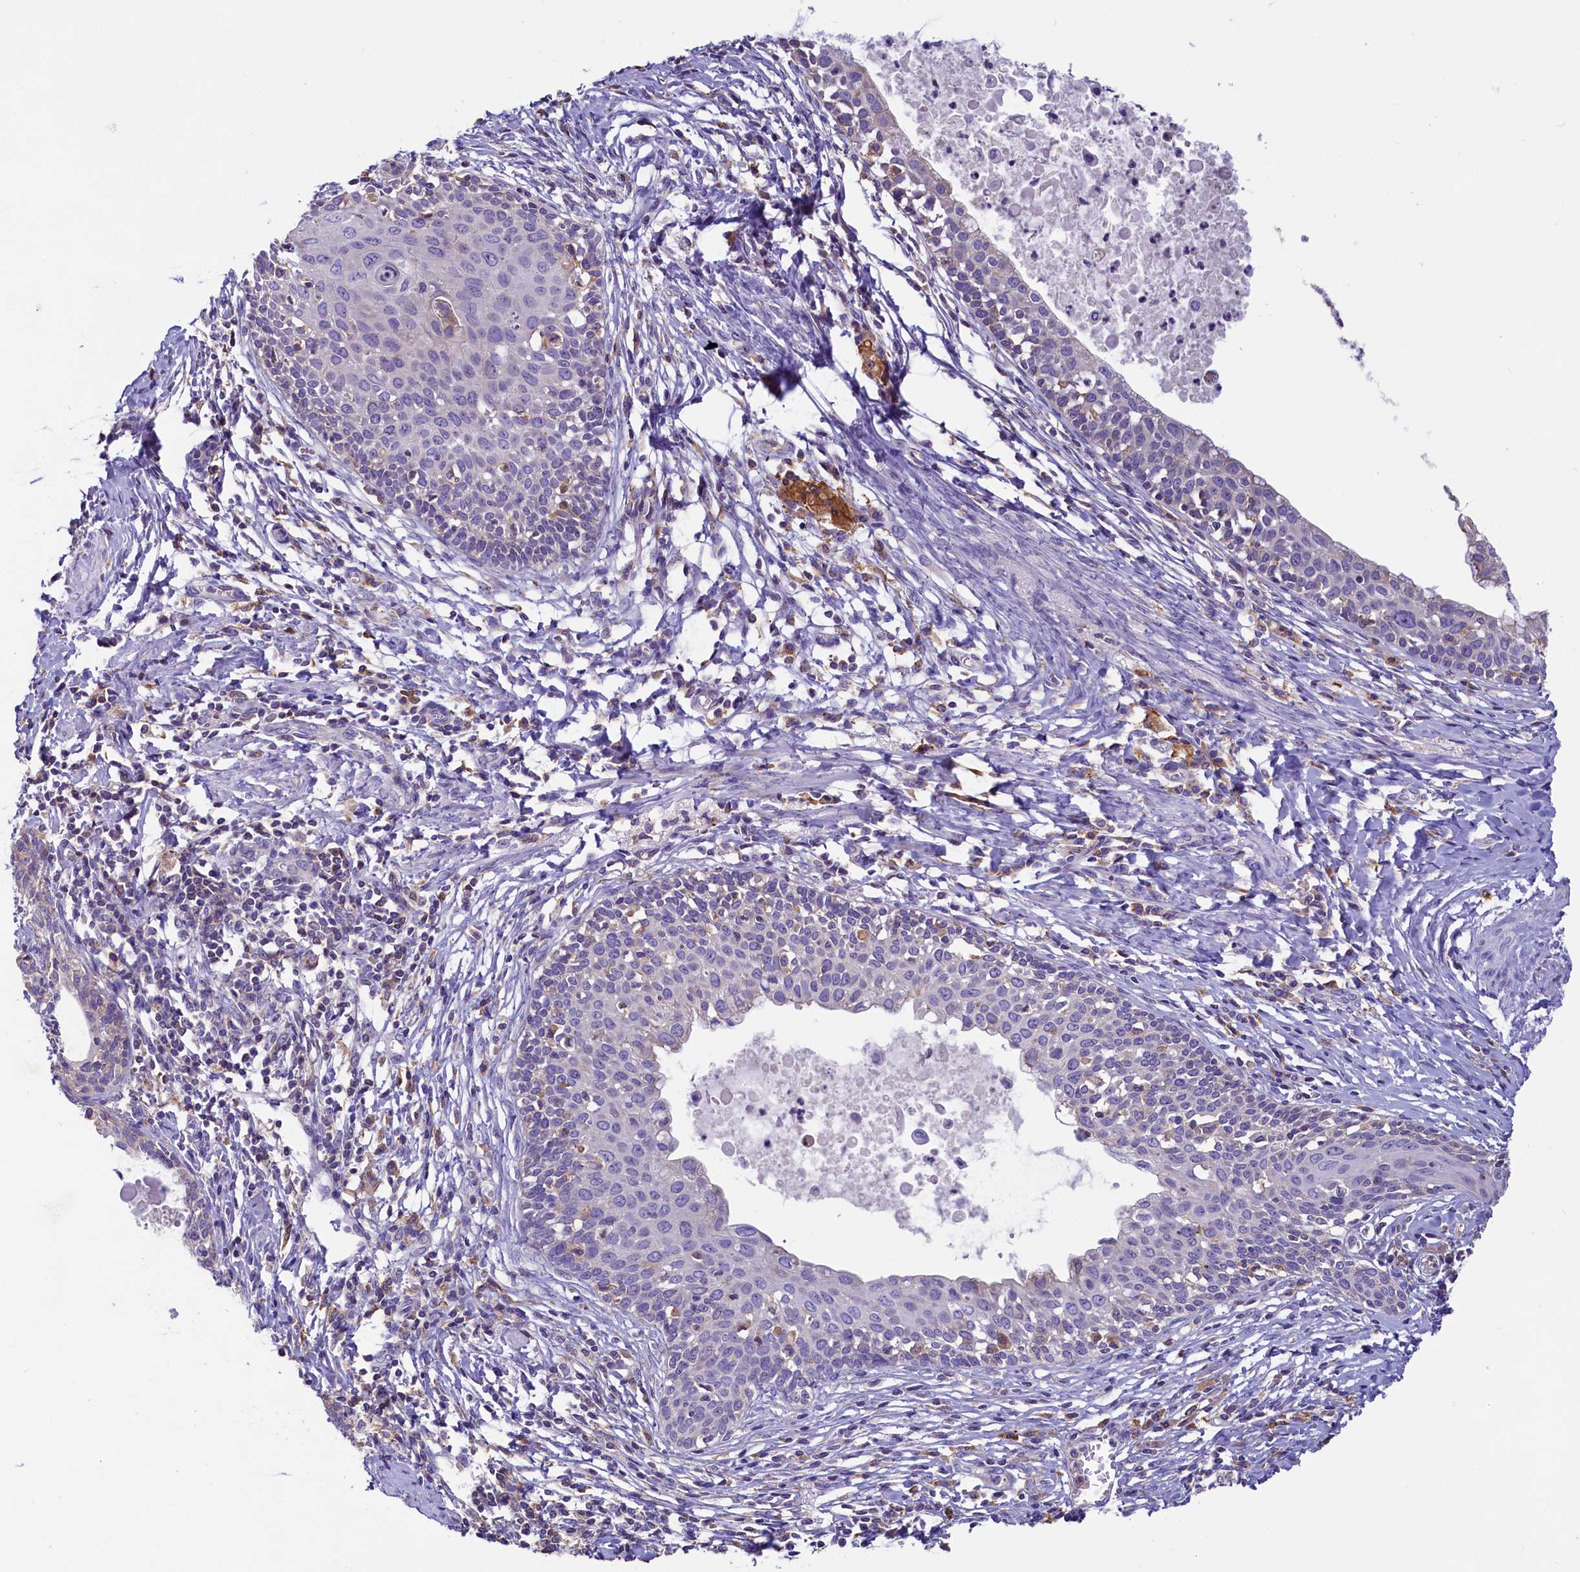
{"staining": {"intensity": "negative", "quantity": "none", "location": "none"}, "tissue": "cervical cancer", "cell_type": "Tumor cells", "image_type": "cancer", "snomed": [{"axis": "morphology", "description": "Squamous cell carcinoma, NOS"}, {"axis": "topography", "description": "Cervix"}], "caption": "Tumor cells show no significant staining in cervical cancer (squamous cell carcinoma). (Brightfield microscopy of DAB IHC at high magnification).", "gene": "HPS6", "patient": {"sex": "female", "age": 52}}